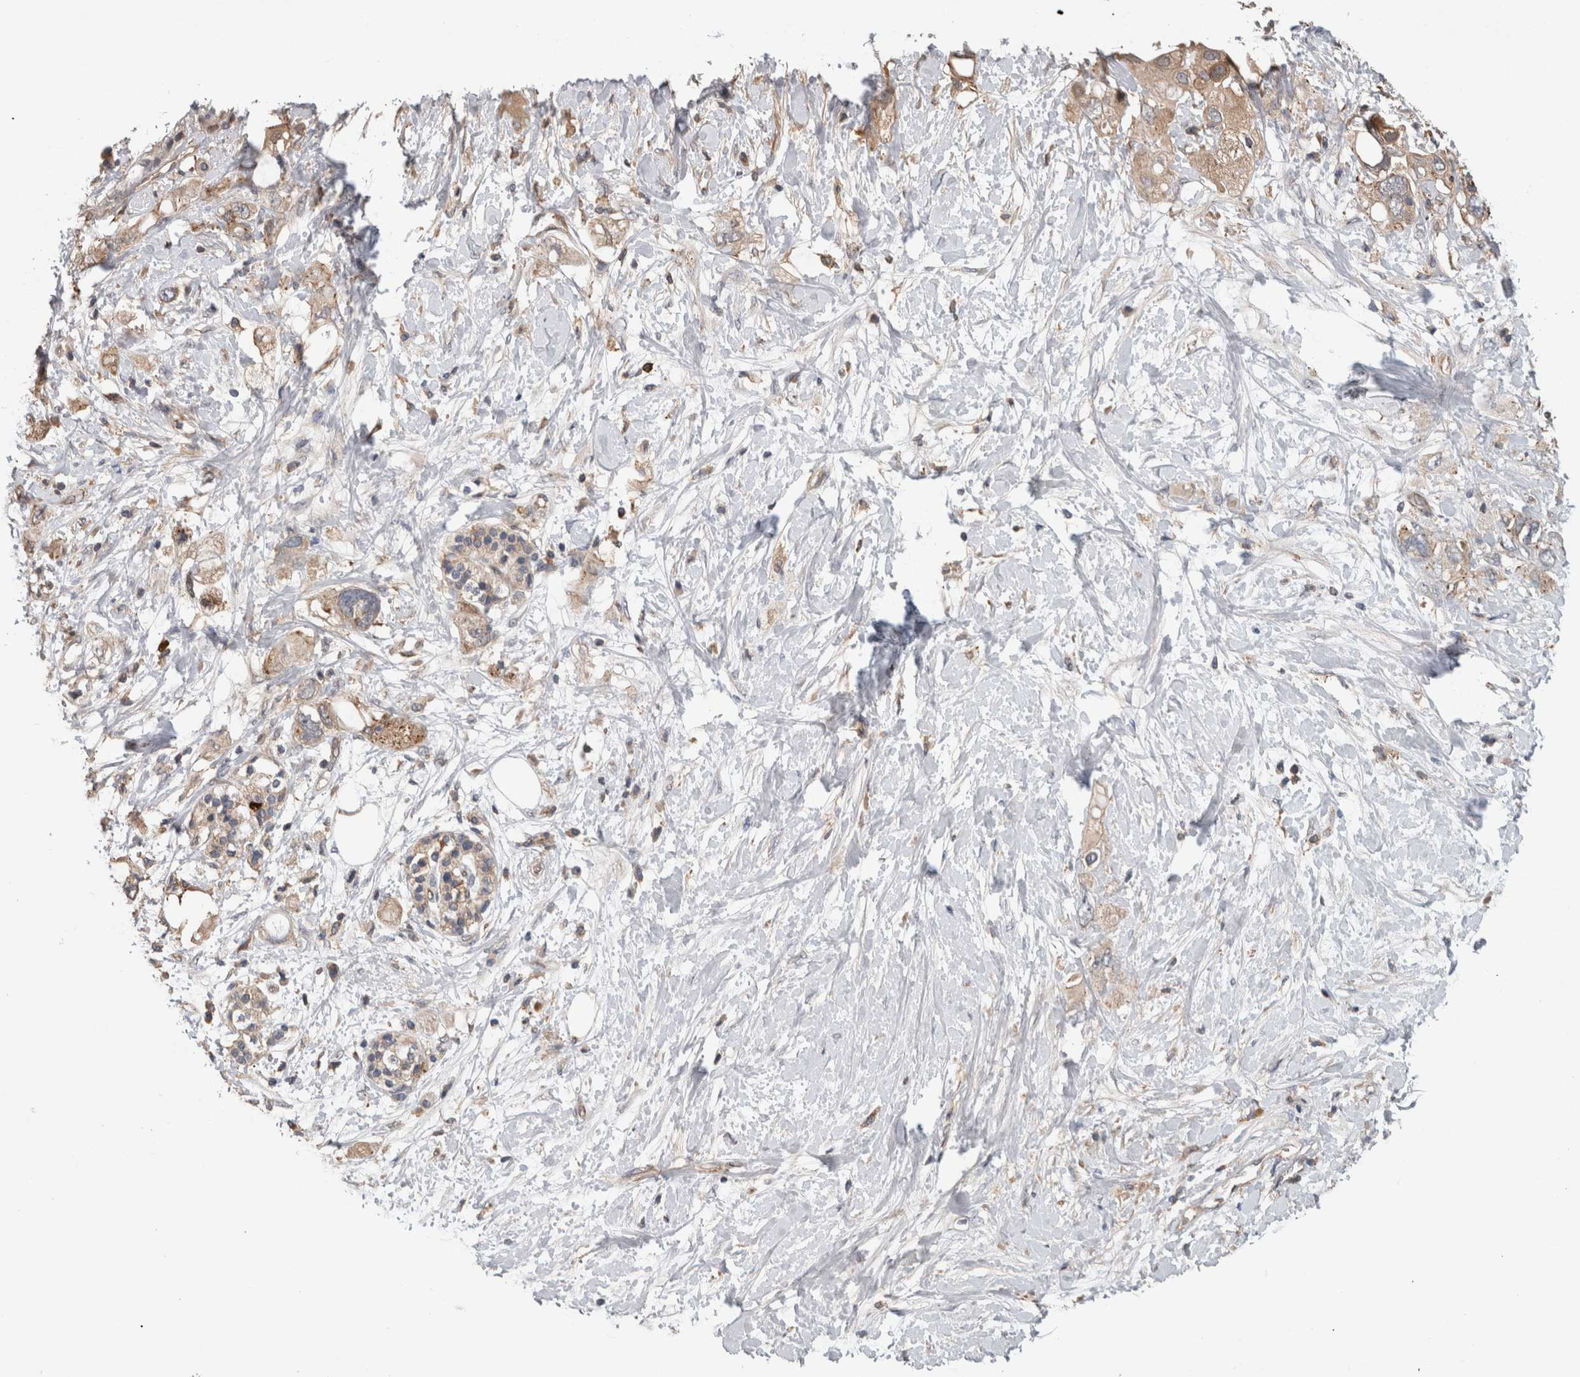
{"staining": {"intensity": "weak", "quantity": ">75%", "location": "cytoplasmic/membranous"}, "tissue": "pancreatic cancer", "cell_type": "Tumor cells", "image_type": "cancer", "snomed": [{"axis": "morphology", "description": "Adenocarcinoma, NOS"}, {"axis": "topography", "description": "Pancreas"}], "caption": "Immunohistochemistry histopathology image of human pancreatic adenocarcinoma stained for a protein (brown), which exhibits low levels of weak cytoplasmic/membranous positivity in approximately >75% of tumor cells.", "gene": "TARBP1", "patient": {"sex": "female", "age": 56}}